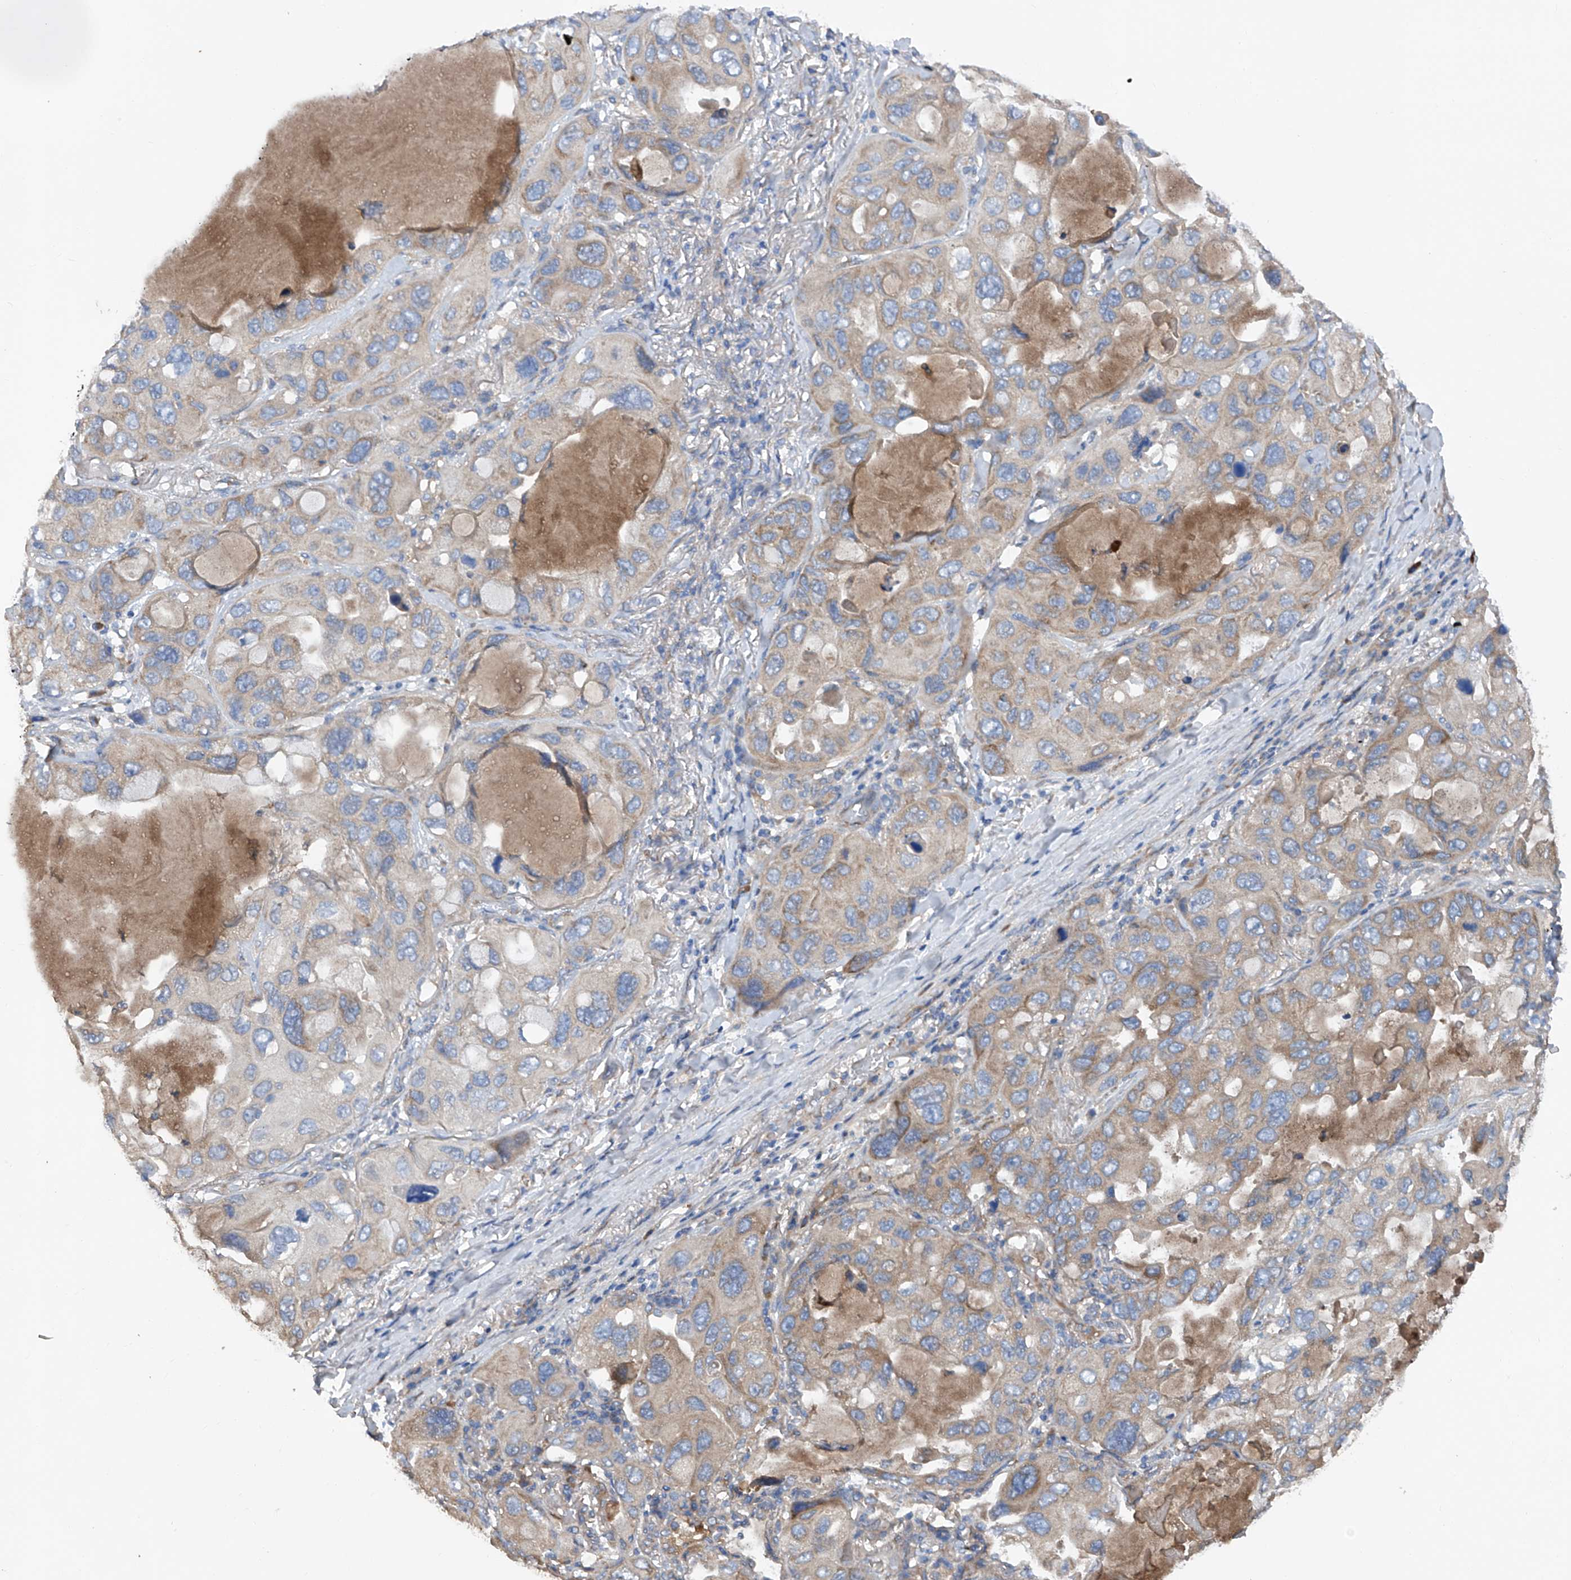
{"staining": {"intensity": "moderate", "quantity": "25%-75%", "location": "cytoplasmic/membranous"}, "tissue": "lung cancer", "cell_type": "Tumor cells", "image_type": "cancer", "snomed": [{"axis": "morphology", "description": "Squamous cell carcinoma, NOS"}, {"axis": "topography", "description": "Lung"}], "caption": "Immunohistochemical staining of lung squamous cell carcinoma exhibits medium levels of moderate cytoplasmic/membranous expression in about 25%-75% of tumor cells.", "gene": "ASCC3", "patient": {"sex": "female", "age": 73}}